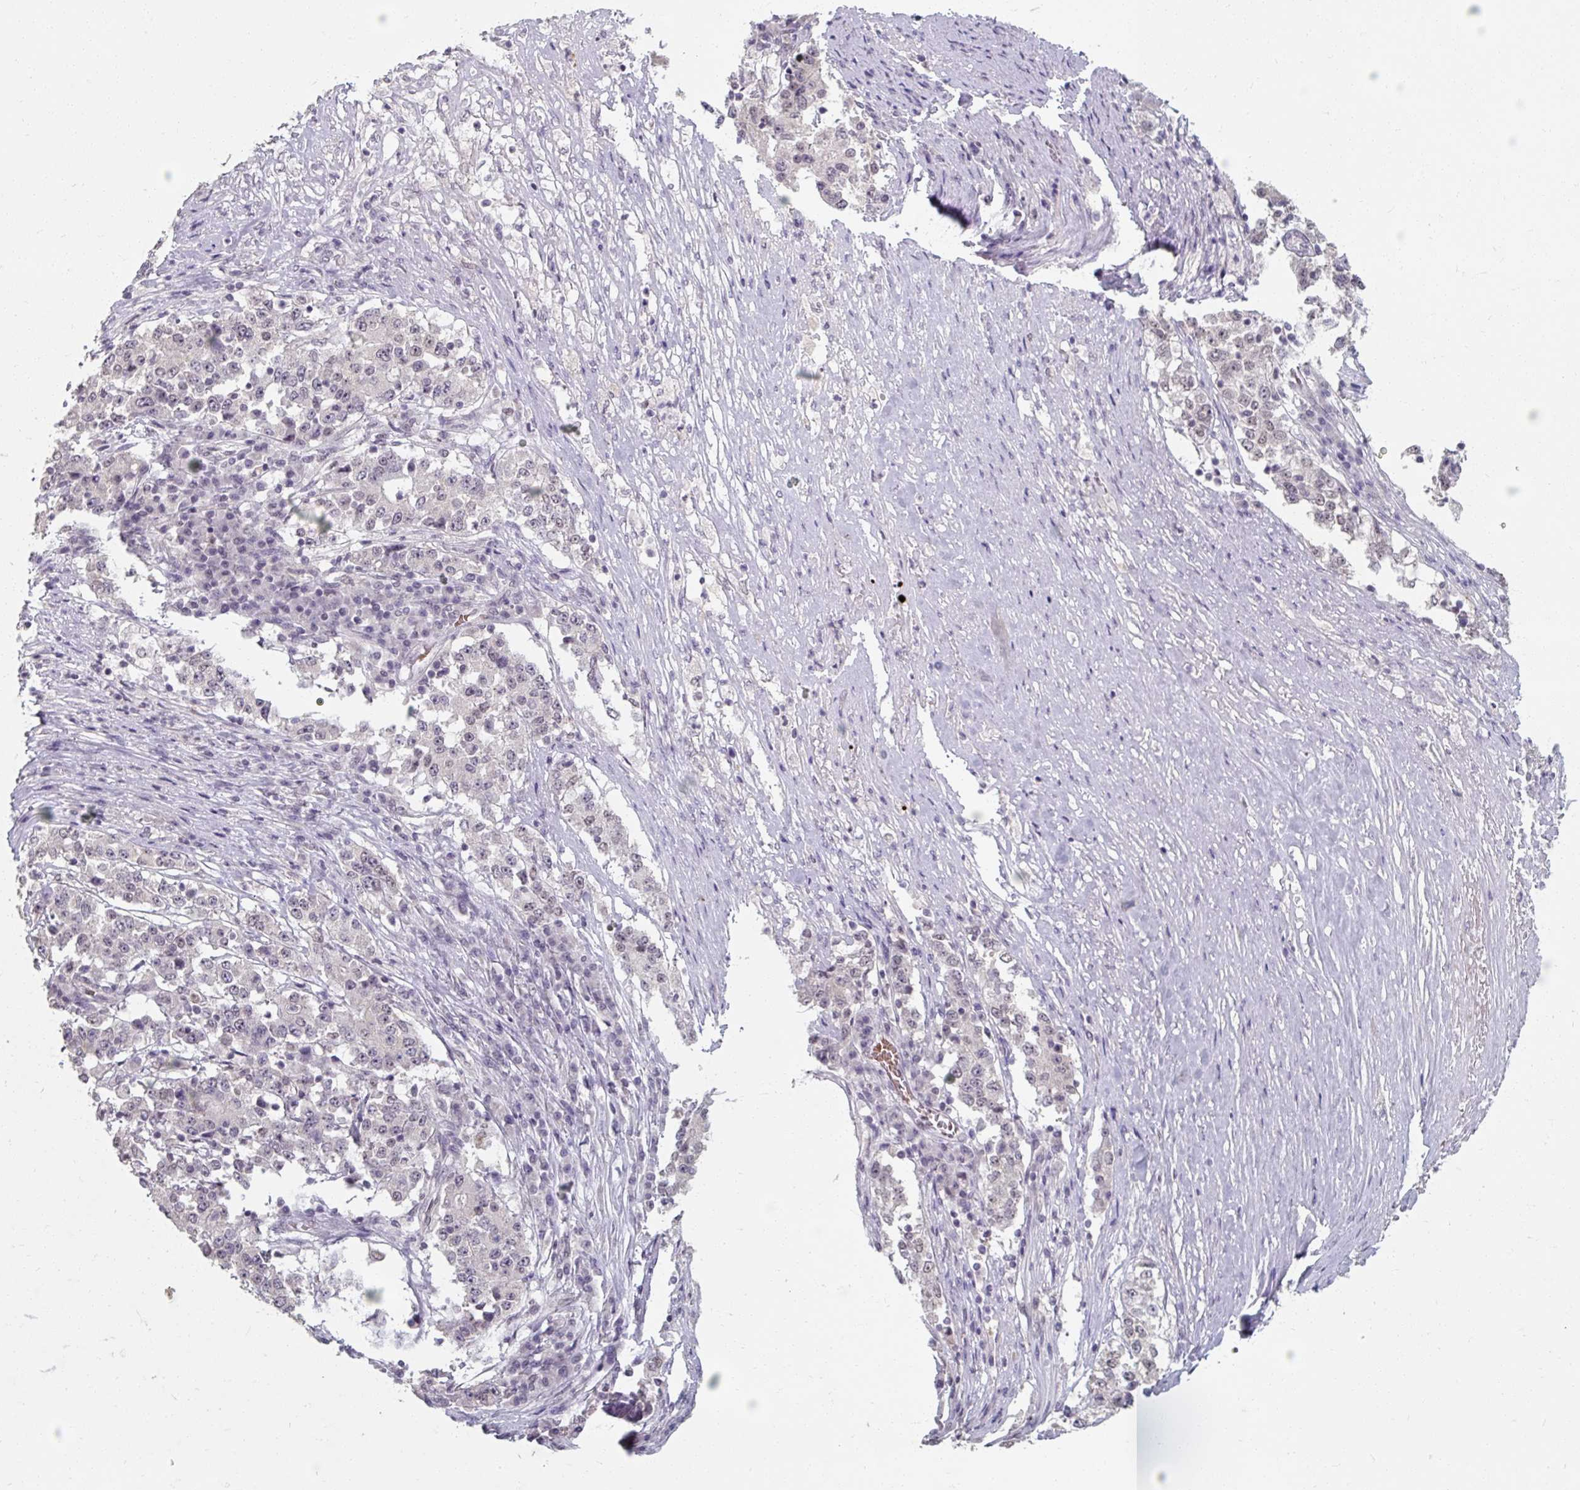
{"staining": {"intensity": "negative", "quantity": "none", "location": "none"}, "tissue": "stomach cancer", "cell_type": "Tumor cells", "image_type": "cancer", "snomed": [{"axis": "morphology", "description": "Adenocarcinoma, NOS"}, {"axis": "topography", "description": "Stomach"}], "caption": "Stomach cancer (adenocarcinoma) was stained to show a protein in brown. There is no significant expression in tumor cells.", "gene": "ZFTRAF1", "patient": {"sex": "male", "age": 59}}